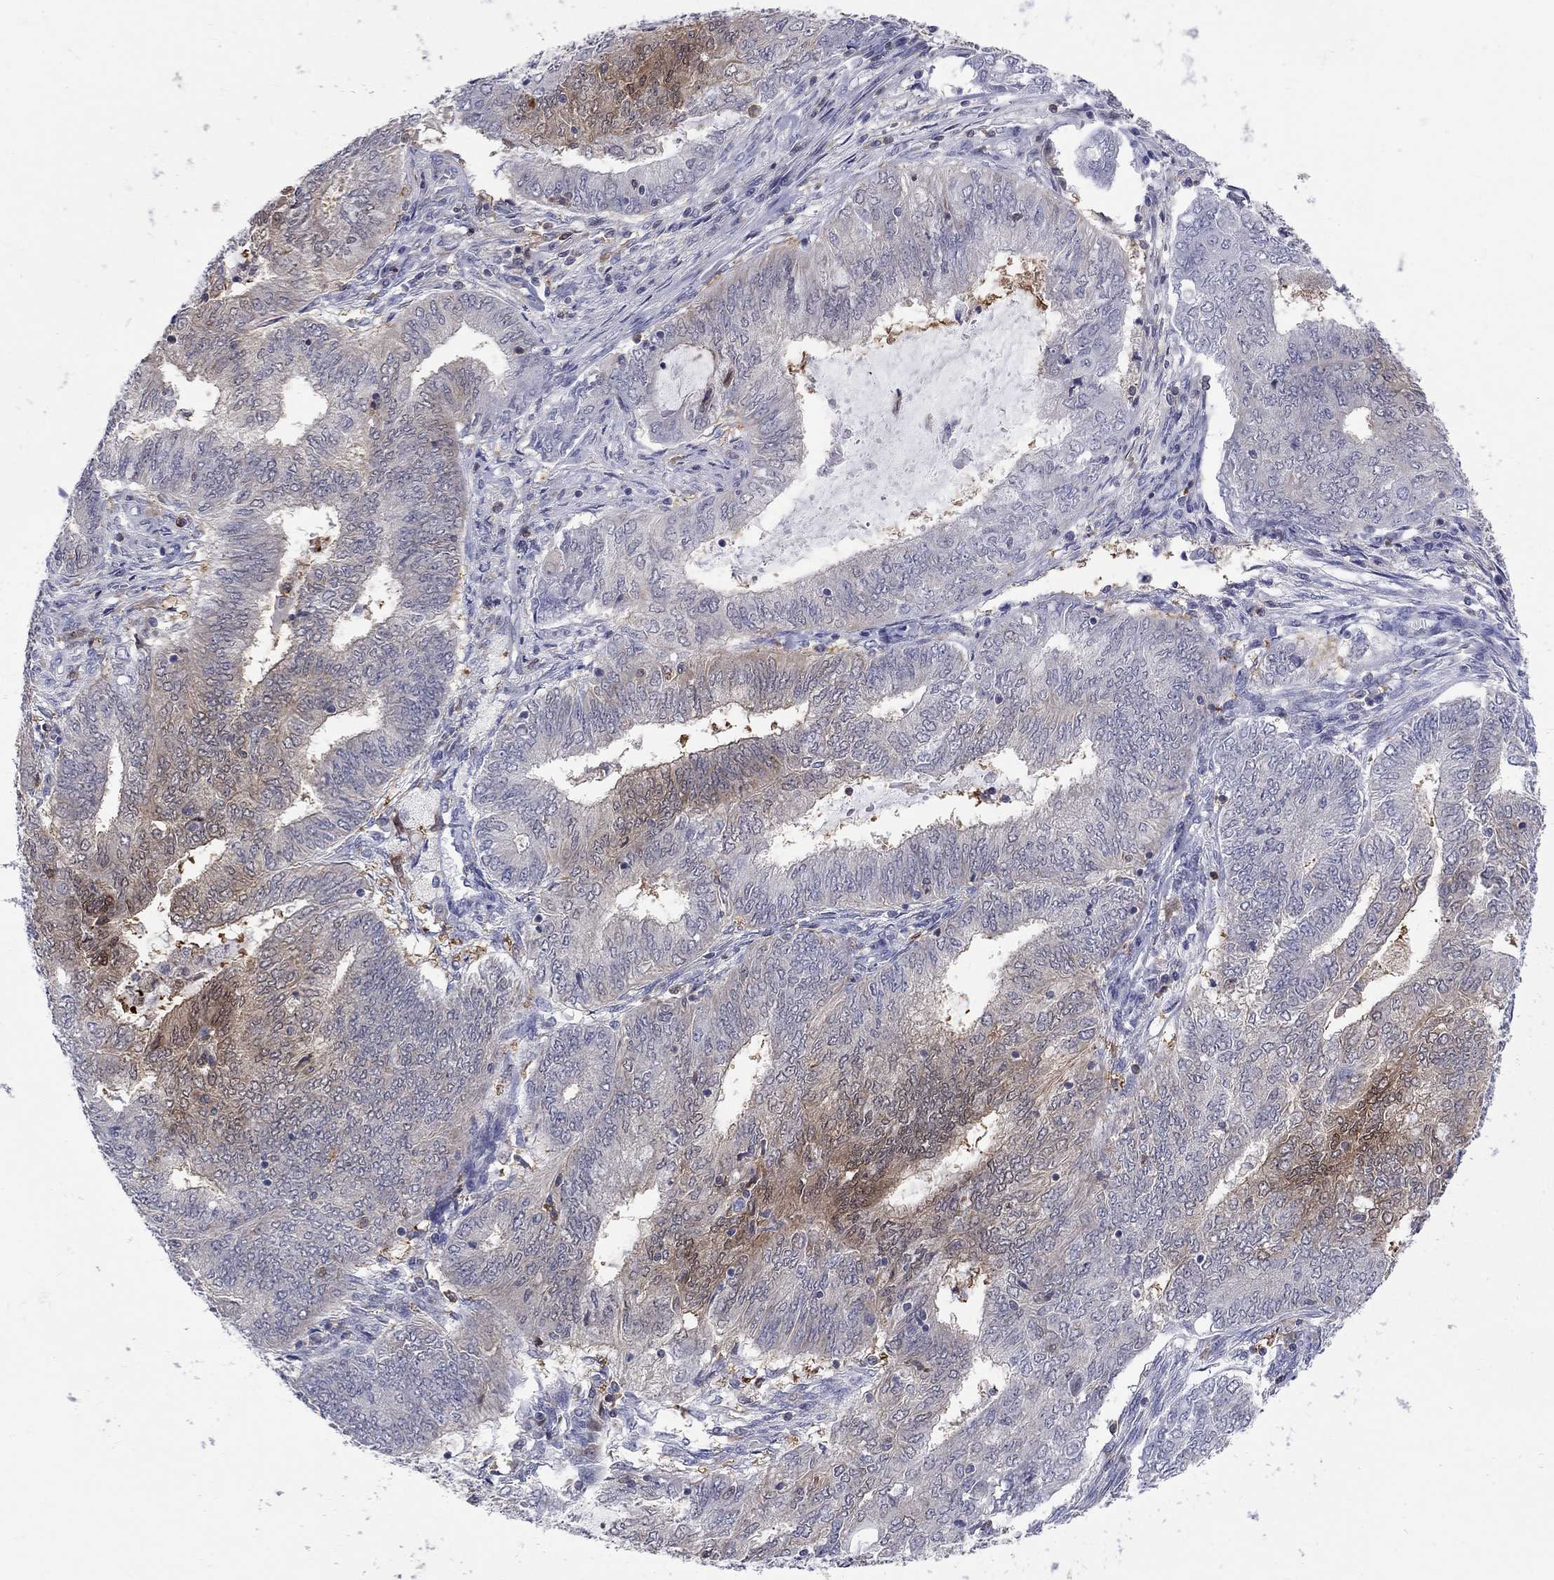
{"staining": {"intensity": "negative", "quantity": "none", "location": "none"}, "tissue": "endometrial cancer", "cell_type": "Tumor cells", "image_type": "cancer", "snomed": [{"axis": "morphology", "description": "Adenocarcinoma, NOS"}, {"axis": "topography", "description": "Endometrium"}], "caption": "Endometrial cancer (adenocarcinoma) was stained to show a protein in brown. There is no significant staining in tumor cells.", "gene": "HKDC1", "patient": {"sex": "female", "age": 62}}